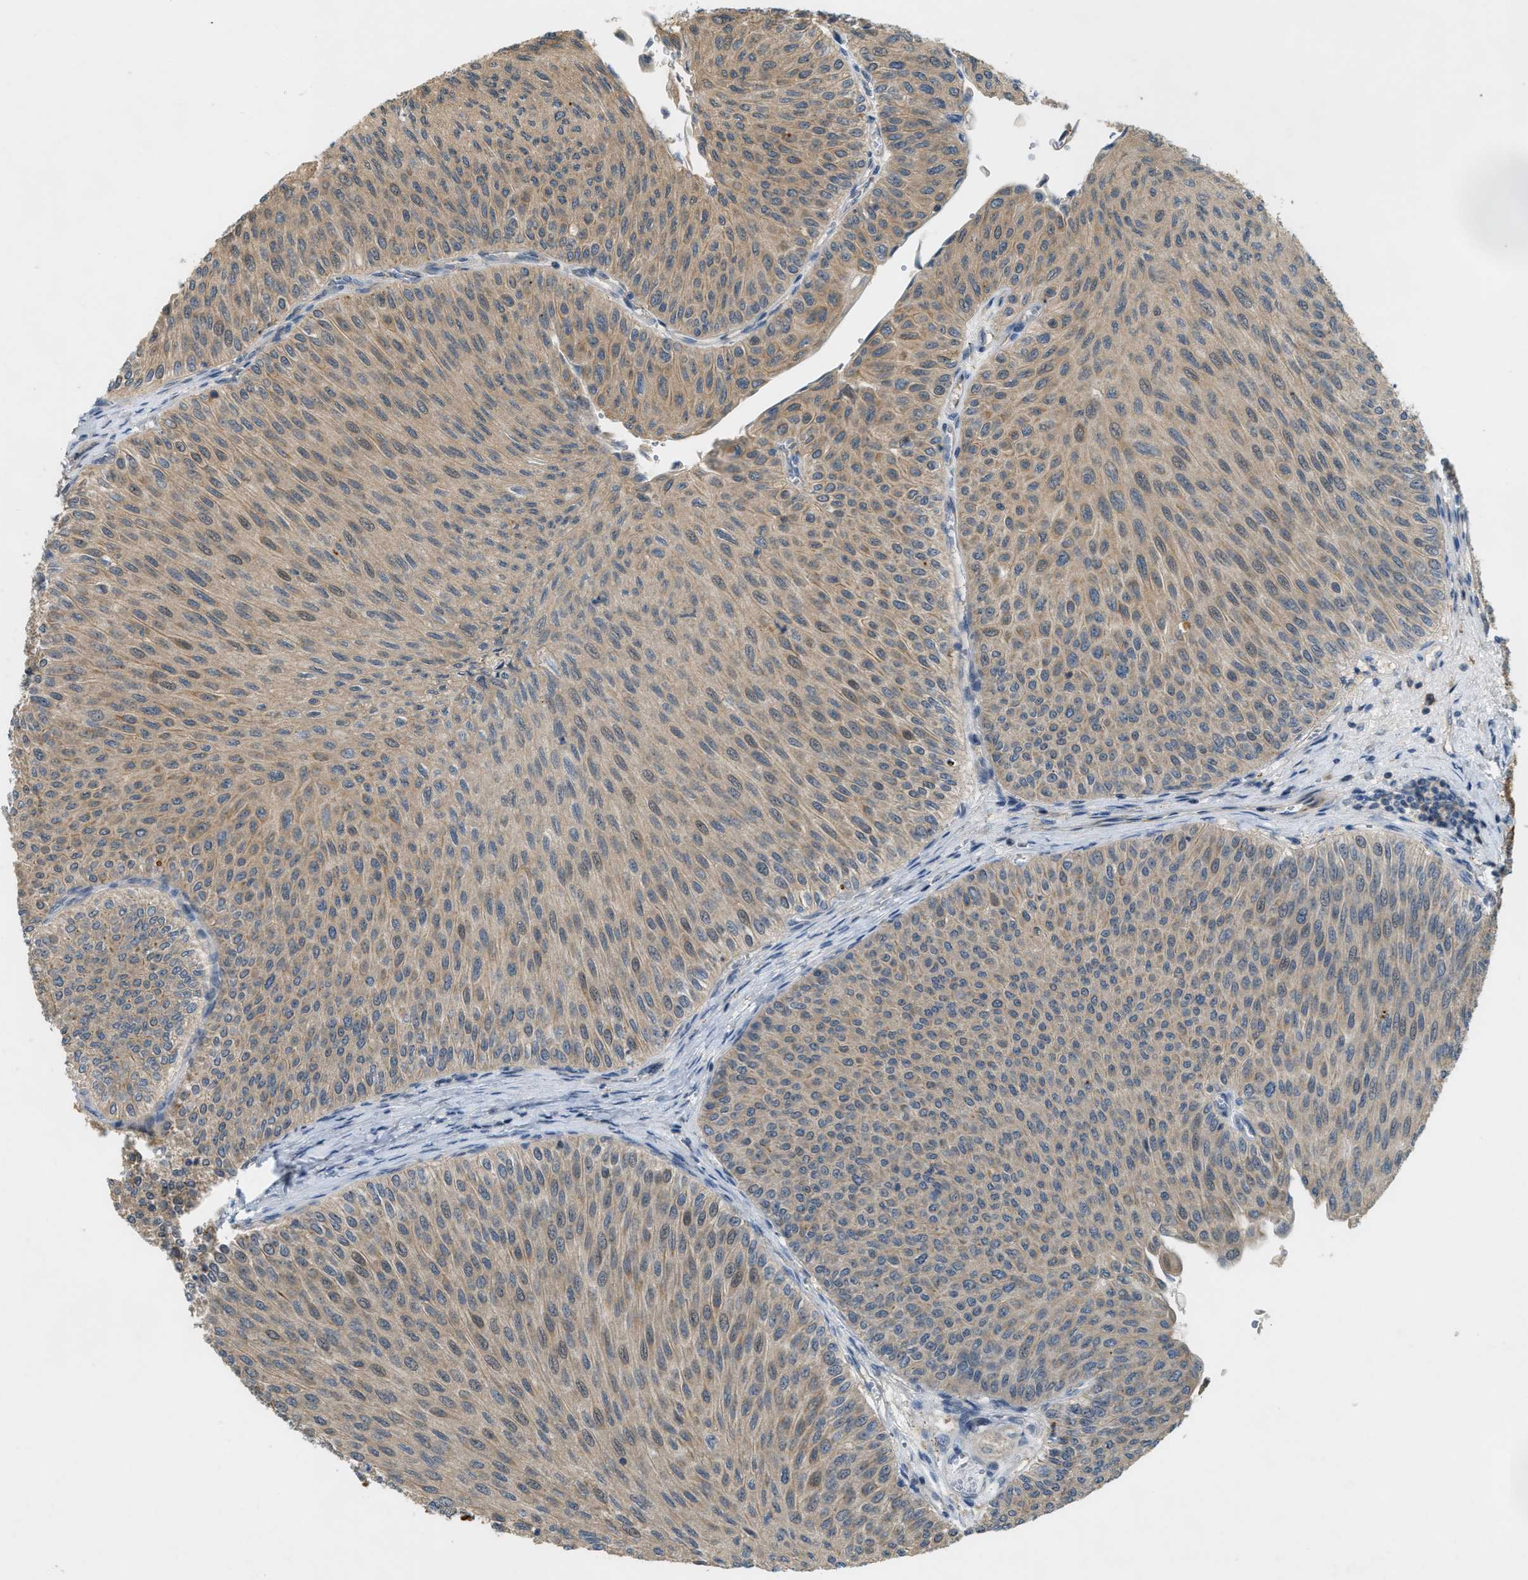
{"staining": {"intensity": "weak", "quantity": ">75%", "location": "cytoplasmic/membranous"}, "tissue": "urothelial cancer", "cell_type": "Tumor cells", "image_type": "cancer", "snomed": [{"axis": "morphology", "description": "Urothelial carcinoma, Low grade"}, {"axis": "topography", "description": "Urinary bladder"}], "caption": "Tumor cells demonstrate weak cytoplasmic/membranous positivity in about >75% of cells in low-grade urothelial carcinoma.", "gene": "PDCL3", "patient": {"sex": "male", "age": 78}}